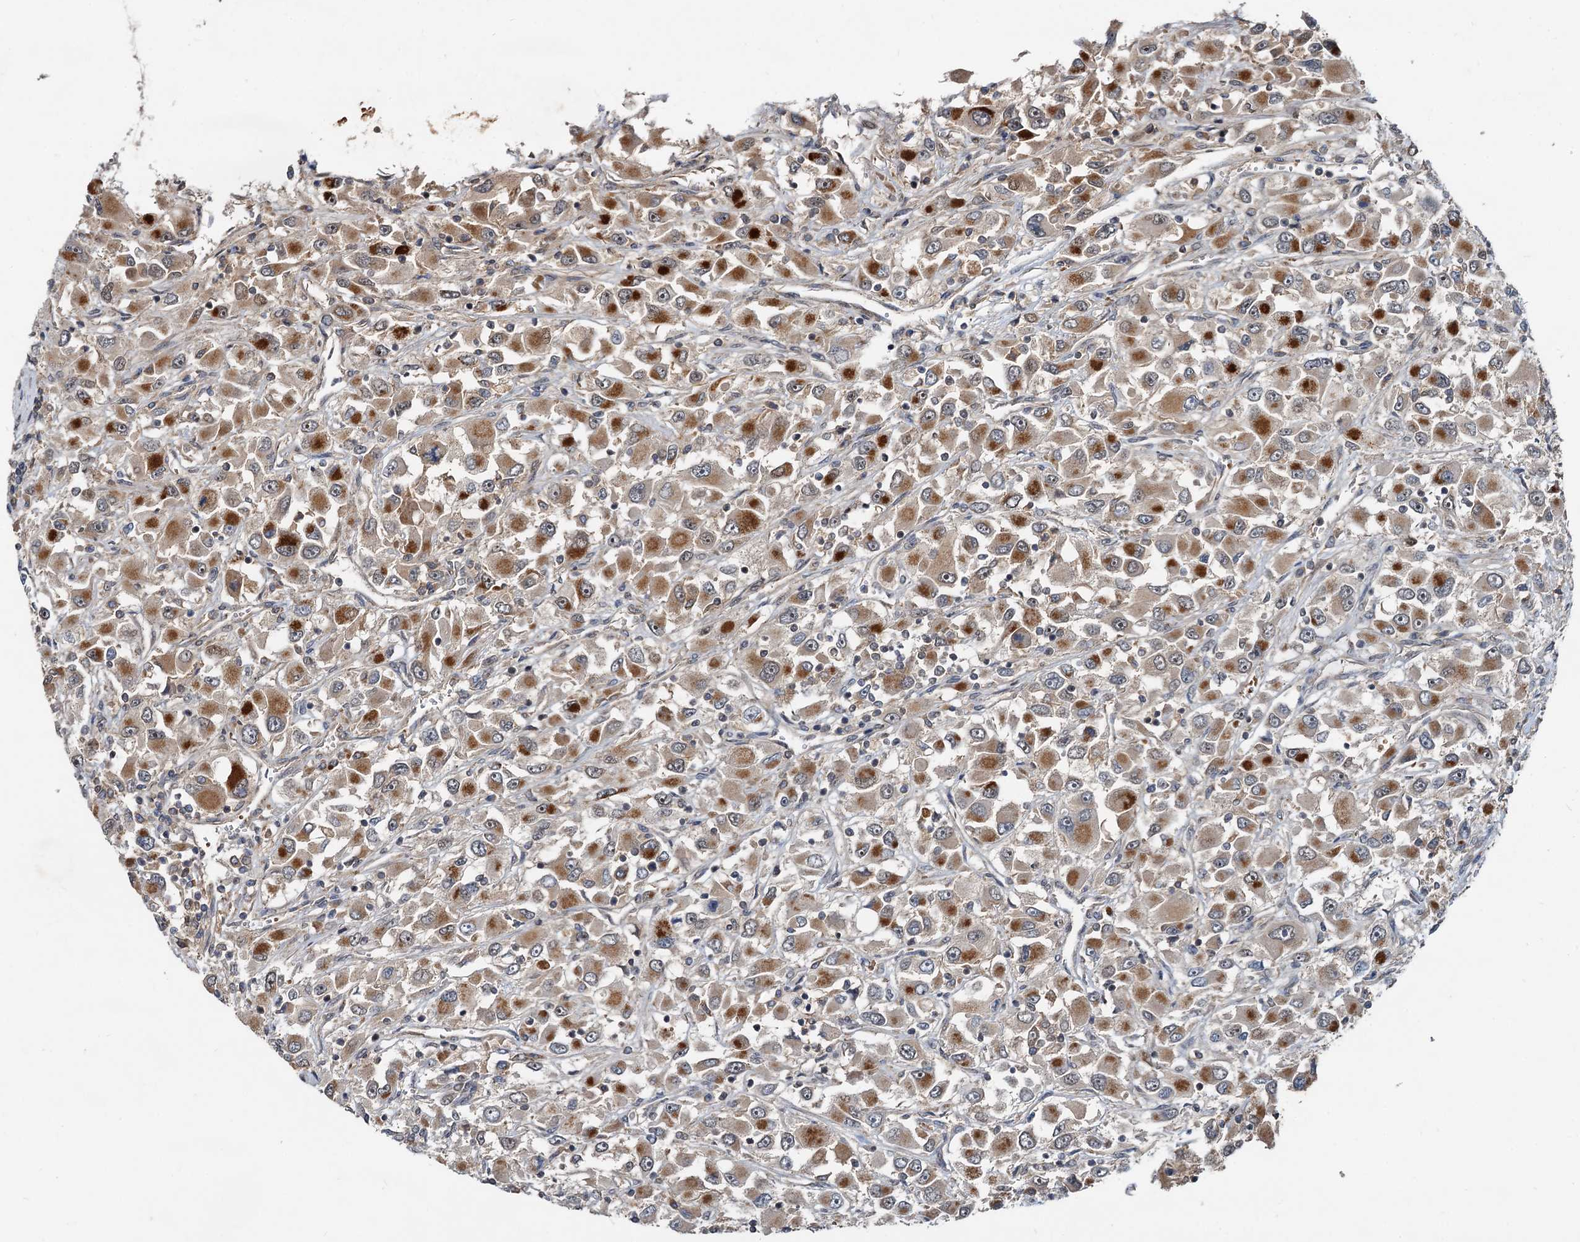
{"staining": {"intensity": "moderate", "quantity": ">75%", "location": "cytoplasmic/membranous"}, "tissue": "renal cancer", "cell_type": "Tumor cells", "image_type": "cancer", "snomed": [{"axis": "morphology", "description": "Adenocarcinoma, NOS"}, {"axis": "topography", "description": "Kidney"}], "caption": "Moderate cytoplasmic/membranous positivity is identified in approximately >75% of tumor cells in renal cancer.", "gene": "CEP68", "patient": {"sex": "female", "age": 52}}